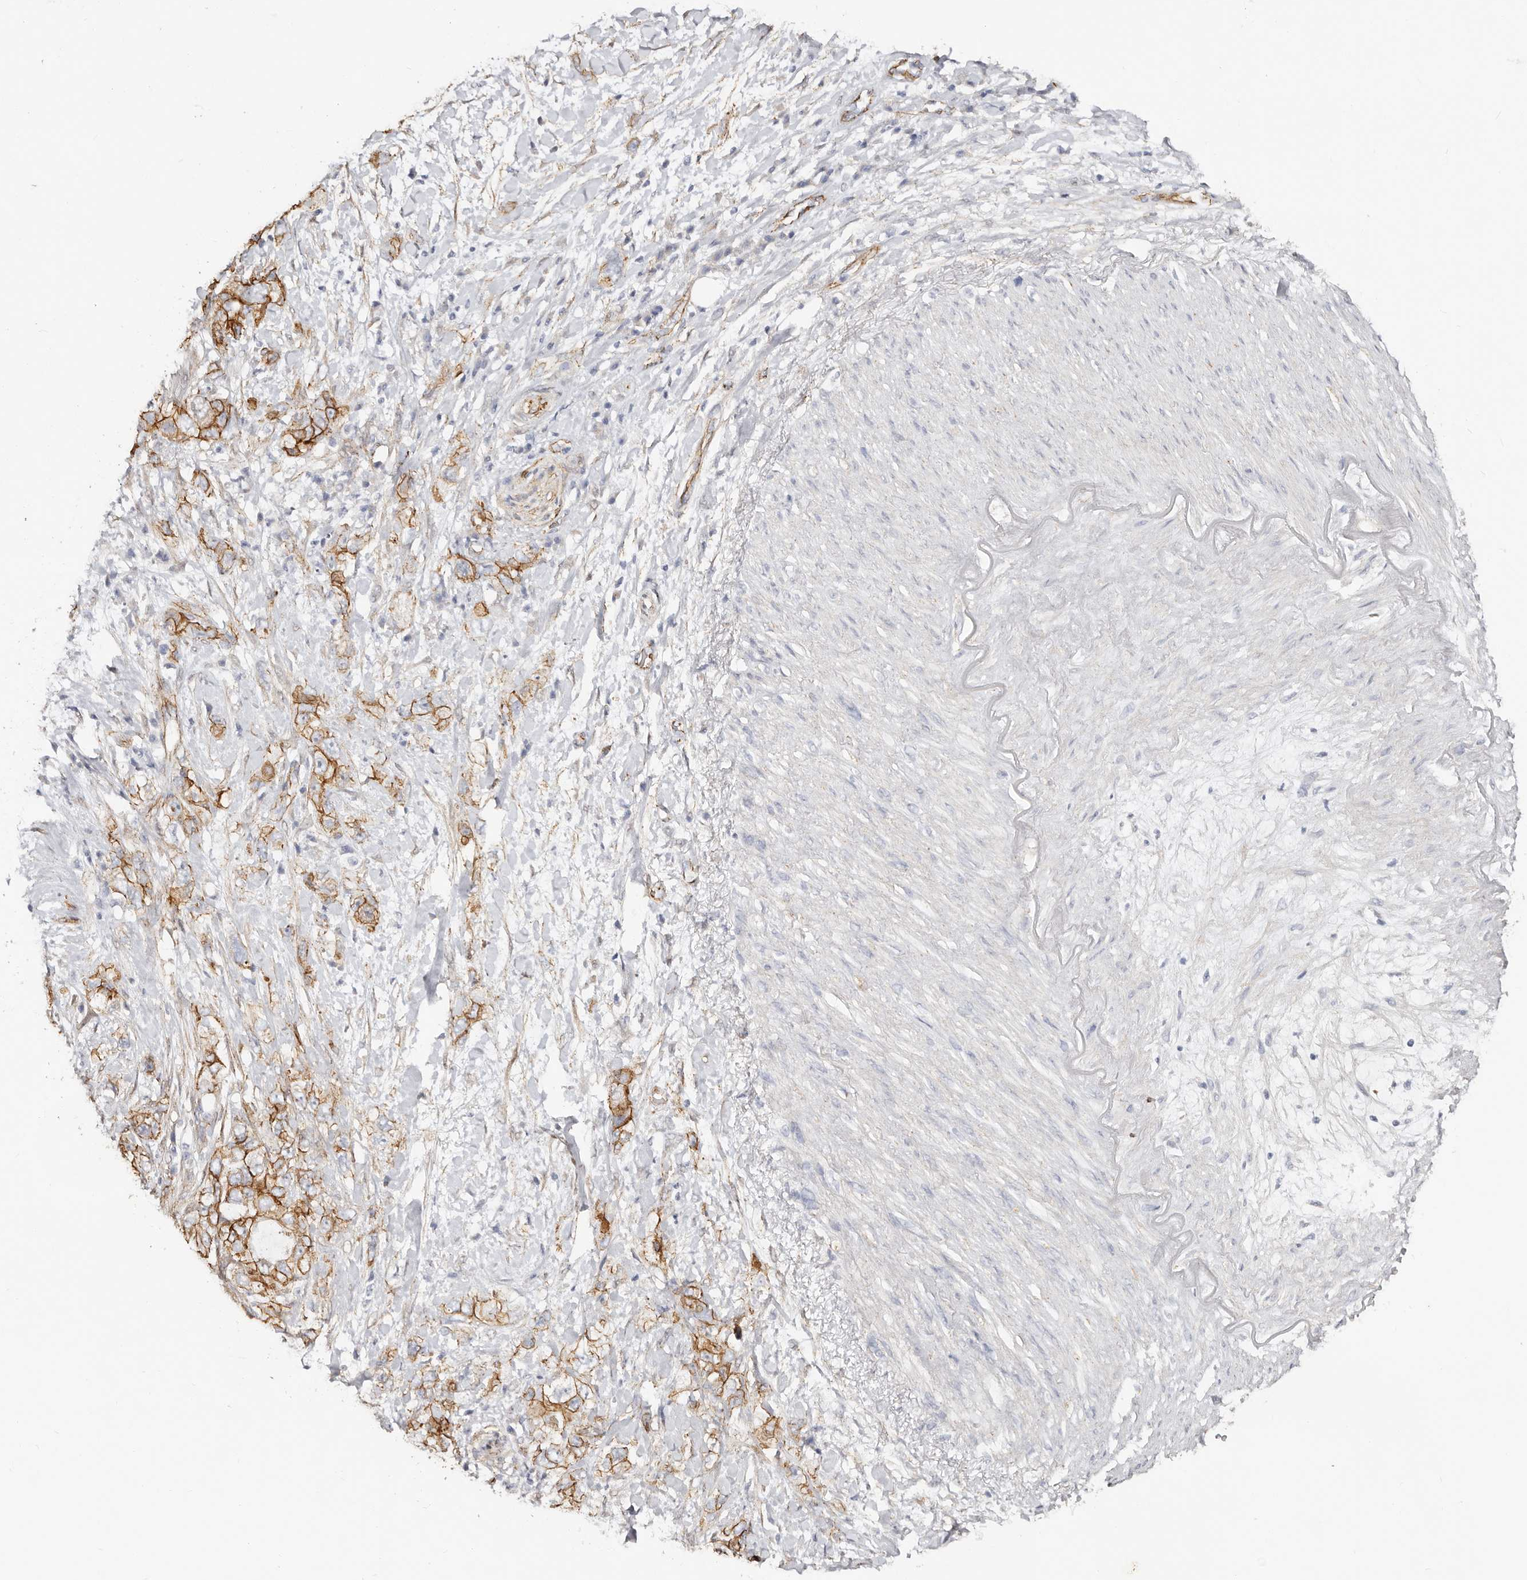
{"staining": {"intensity": "strong", "quantity": ">75%", "location": "cytoplasmic/membranous"}, "tissue": "pancreatic cancer", "cell_type": "Tumor cells", "image_type": "cancer", "snomed": [{"axis": "morphology", "description": "Adenocarcinoma, NOS"}, {"axis": "topography", "description": "Pancreas"}], "caption": "A brown stain highlights strong cytoplasmic/membranous staining of a protein in pancreatic adenocarcinoma tumor cells.", "gene": "CTNNB1", "patient": {"sex": "female", "age": 73}}